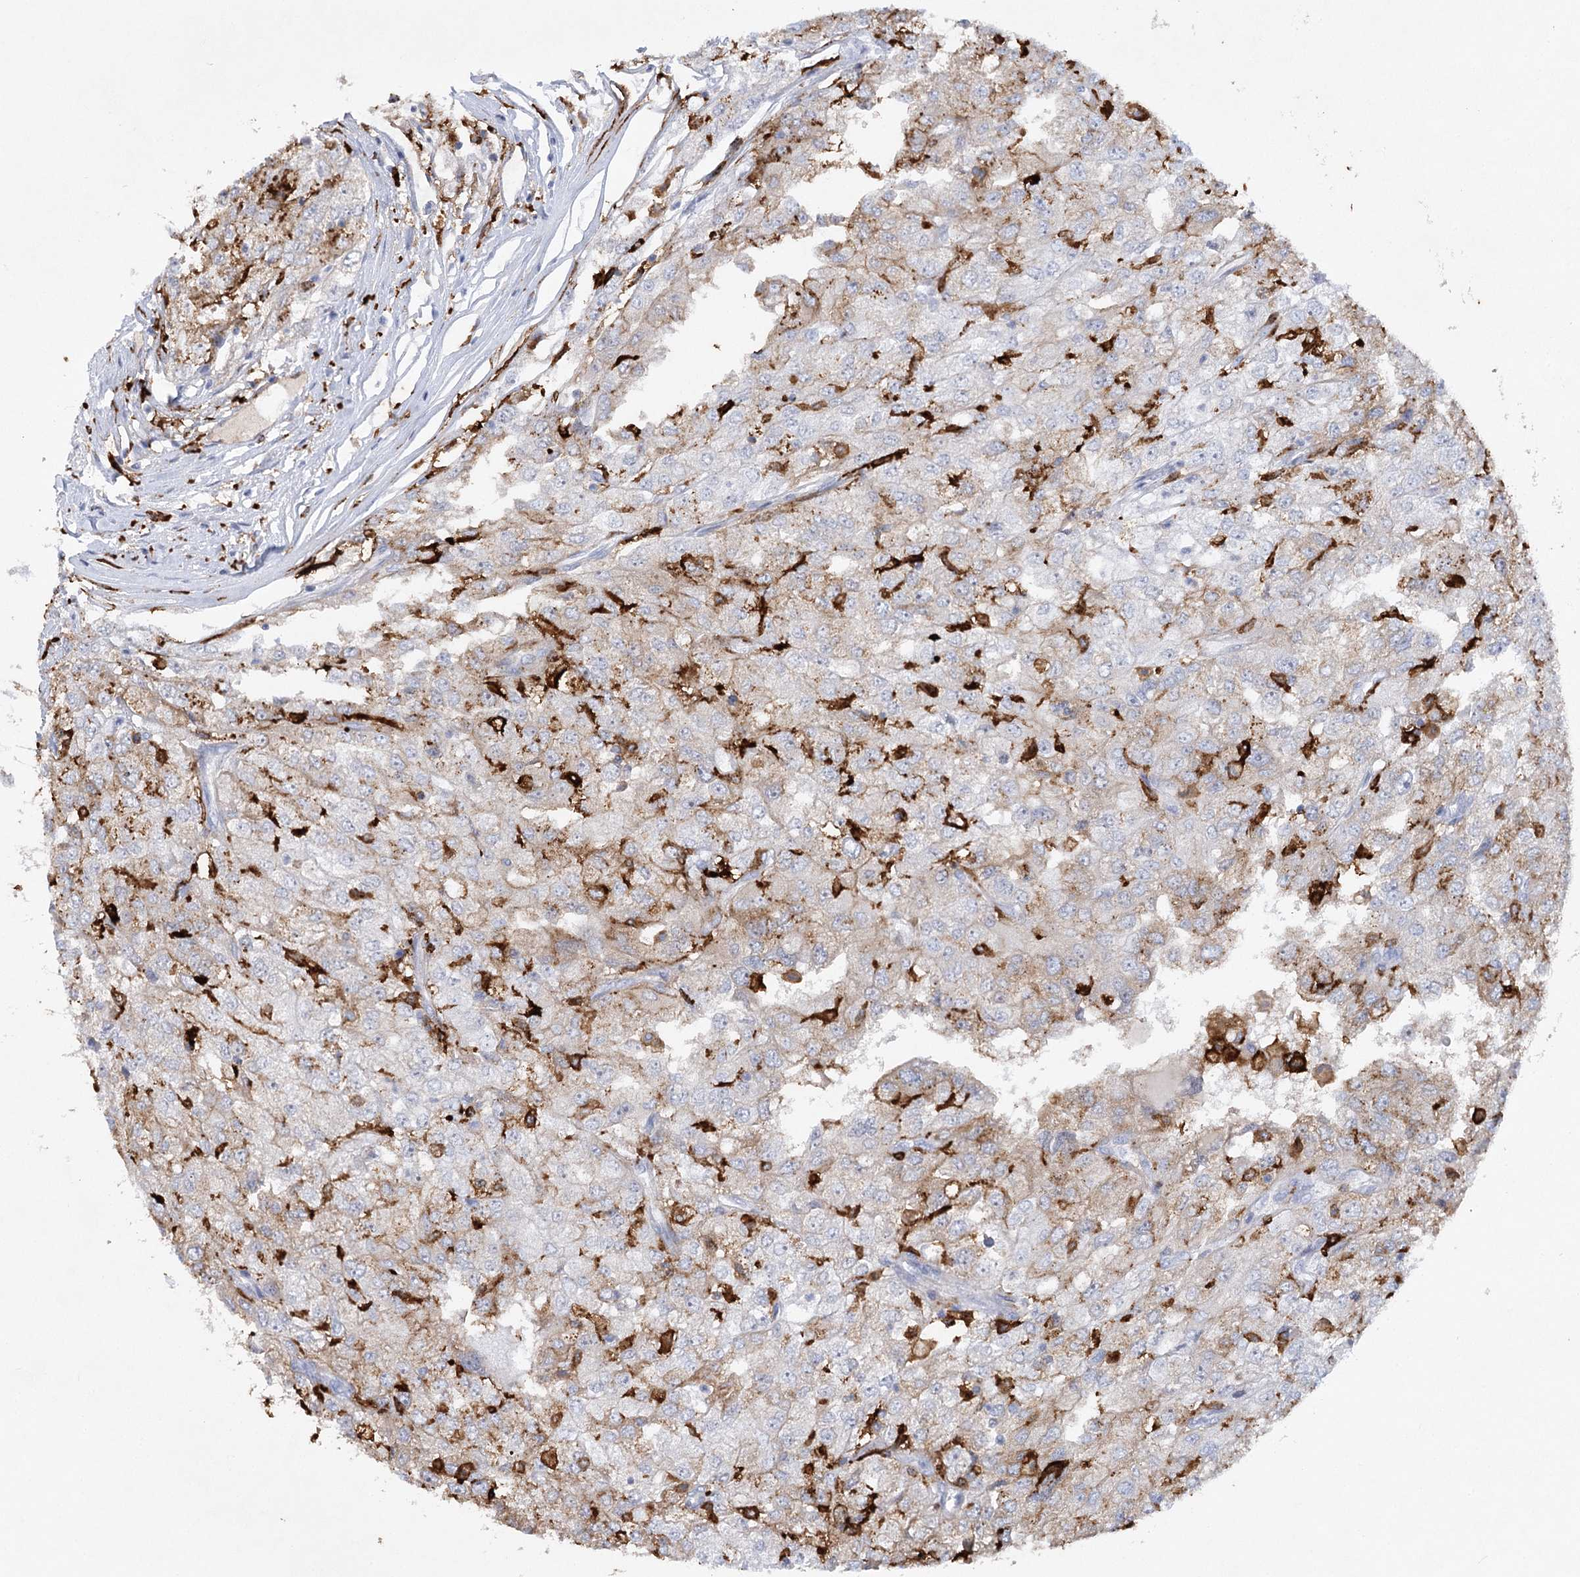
{"staining": {"intensity": "strong", "quantity": "25%-75%", "location": "cytoplasmic/membranous"}, "tissue": "renal cancer", "cell_type": "Tumor cells", "image_type": "cancer", "snomed": [{"axis": "morphology", "description": "Adenocarcinoma, NOS"}, {"axis": "topography", "description": "Kidney"}], "caption": "Immunohistochemical staining of human renal cancer (adenocarcinoma) displays high levels of strong cytoplasmic/membranous protein expression in approximately 25%-75% of tumor cells. (DAB (3,3'-diaminobenzidine) IHC with brightfield microscopy, high magnification).", "gene": "PIWIL4", "patient": {"sex": "female", "age": 54}}